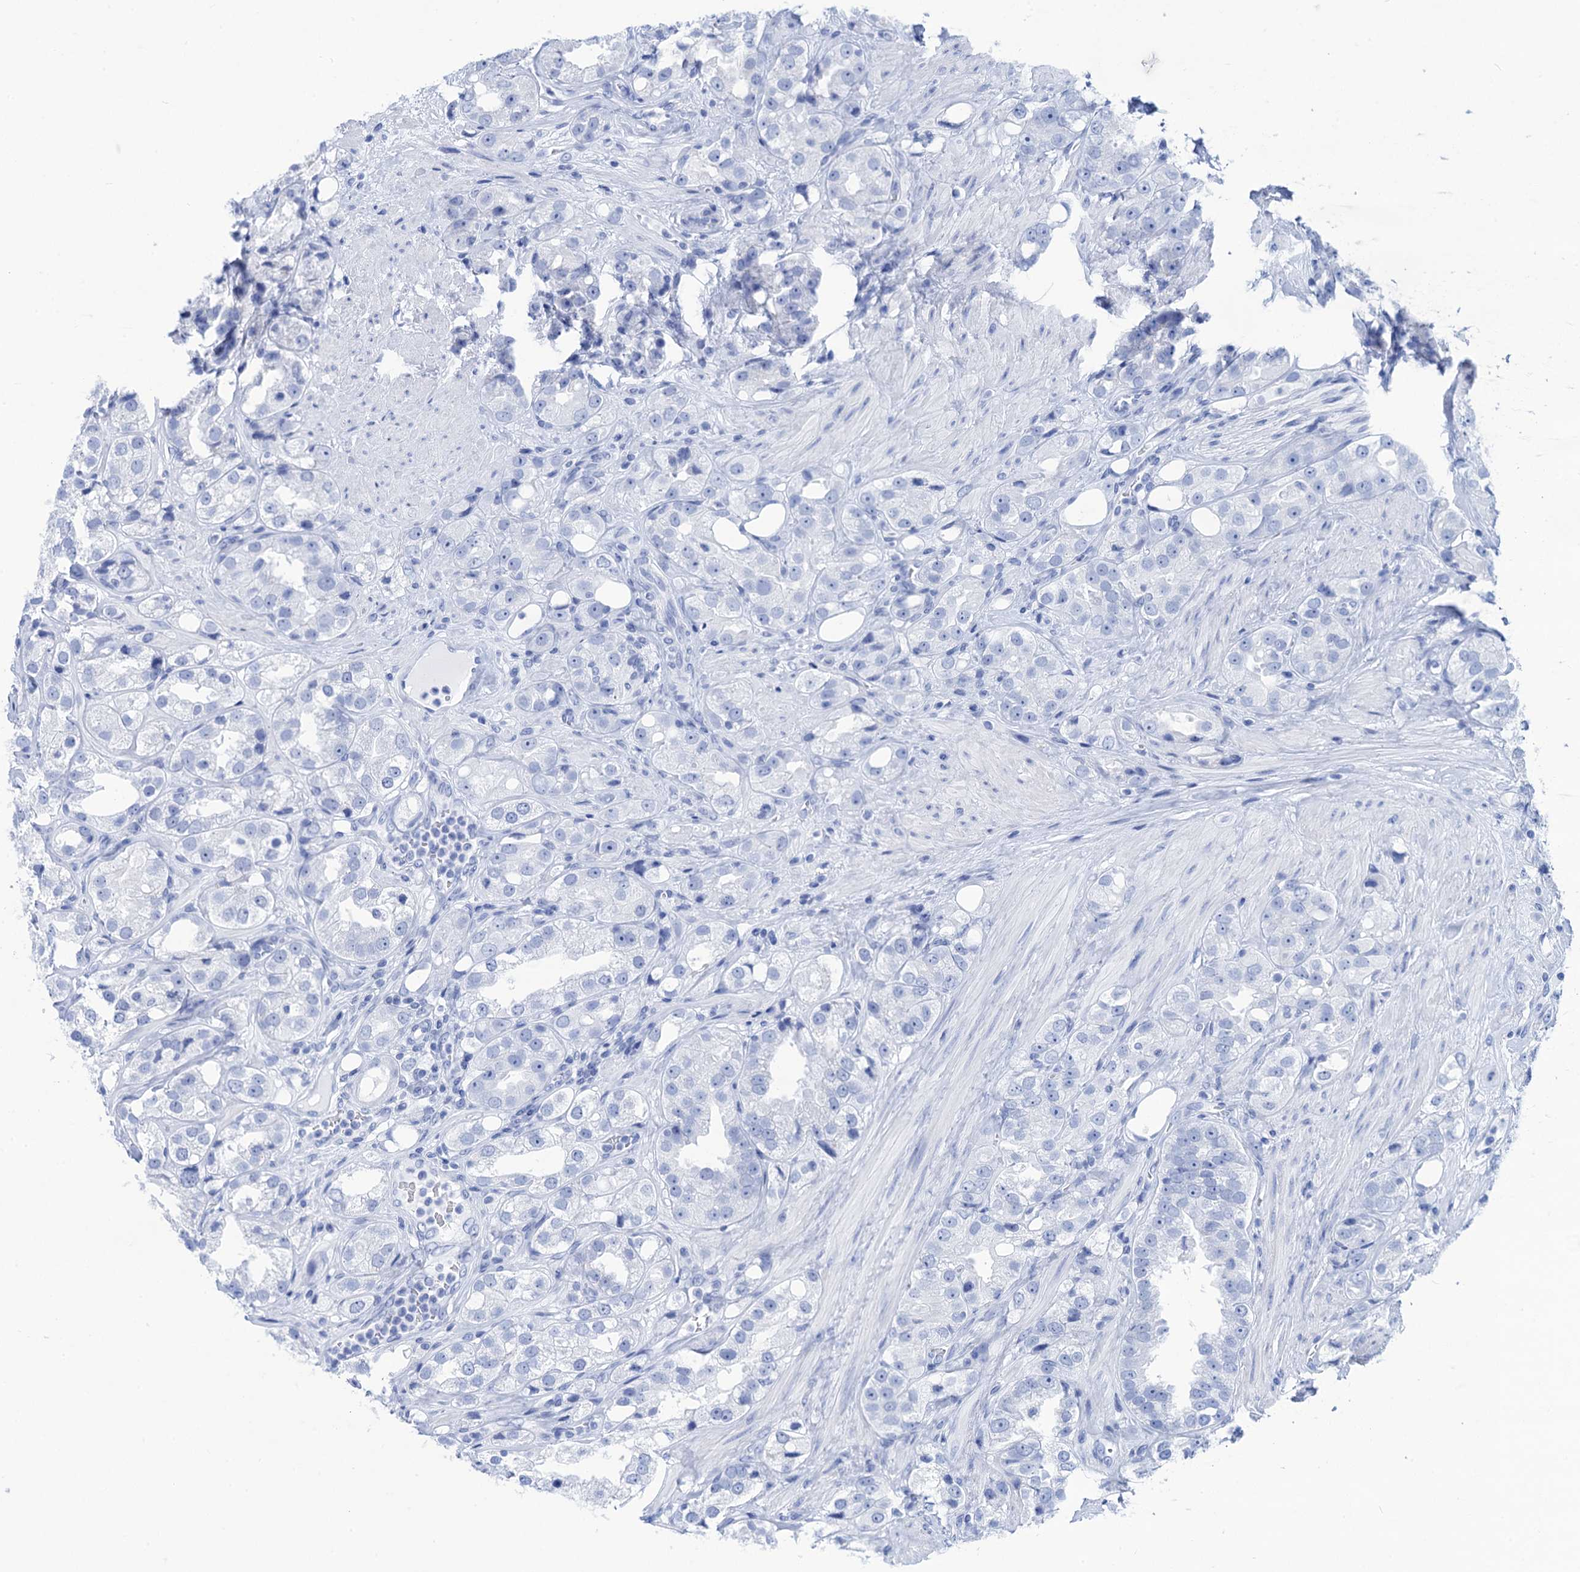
{"staining": {"intensity": "negative", "quantity": "none", "location": "none"}, "tissue": "prostate cancer", "cell_type": "Tumor cells", "image_type": "cancer", "snomed": [{"axis": "morphology", "description": "Adenocarcinoma, NOS"}, {"axis": "topography", "description": "Prostate"}], "caption": "IHC image of neoplastic tissue: prostate adenocarcinoma stained with DAB (3,3'-diaminobenzidine) demonstrates no significant protein expression in tumor cells. Brightfield microscopy of IHC stained with DAB (3,3'-diaminobenzidine) (brown) and hematoxylin (blue), captured at high magnification.", "gene": "CABYR", "patient": {"sex": "male", "age": 79}}